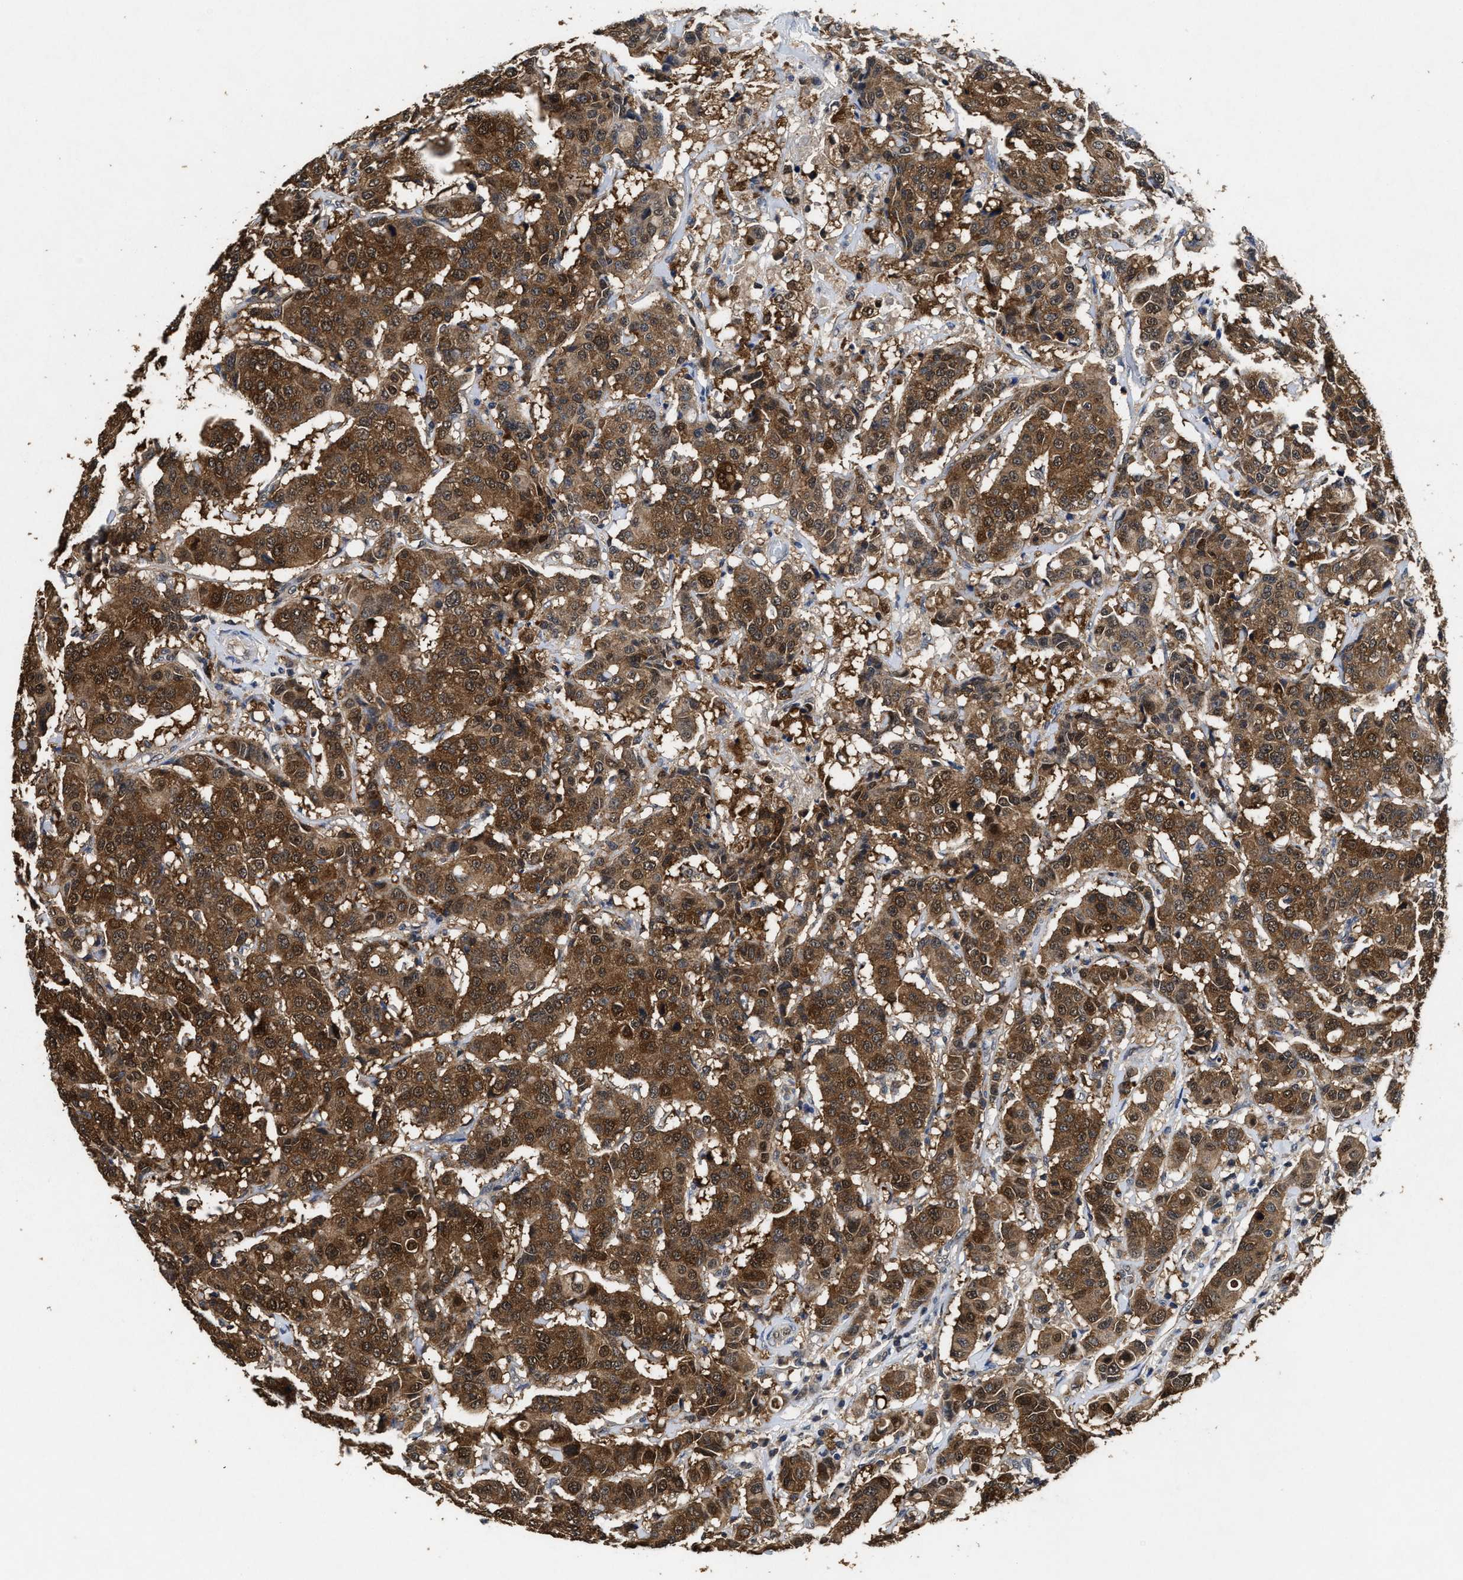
{"staining": {"intensity": "moderate", "quantity": ">75%", "location": "cytoplasmic/membranous,nuclear"}, "tissue": "breast cancer", "cell_type": "Tumor cells", "image_type": "cancer", "snomed": [{"axis": "morphology", "description": "Duct carcinoma"}, {"axis": "topography", "description": "Breast"}], "caption": "Immunohistochemical staining of human intraductal carcinoma (breast) exhibits medium levels of moderate cytoplasmic/membranous and nuclear protein staining in approximately >75% of tumor cells. The staining is performed using DAB brown chromogen to label protein expression. The nuclei are counter-stained blue using hematoxylin.", "gene": "ACAT2", "patient": {"sex": "female", "age": 27}}